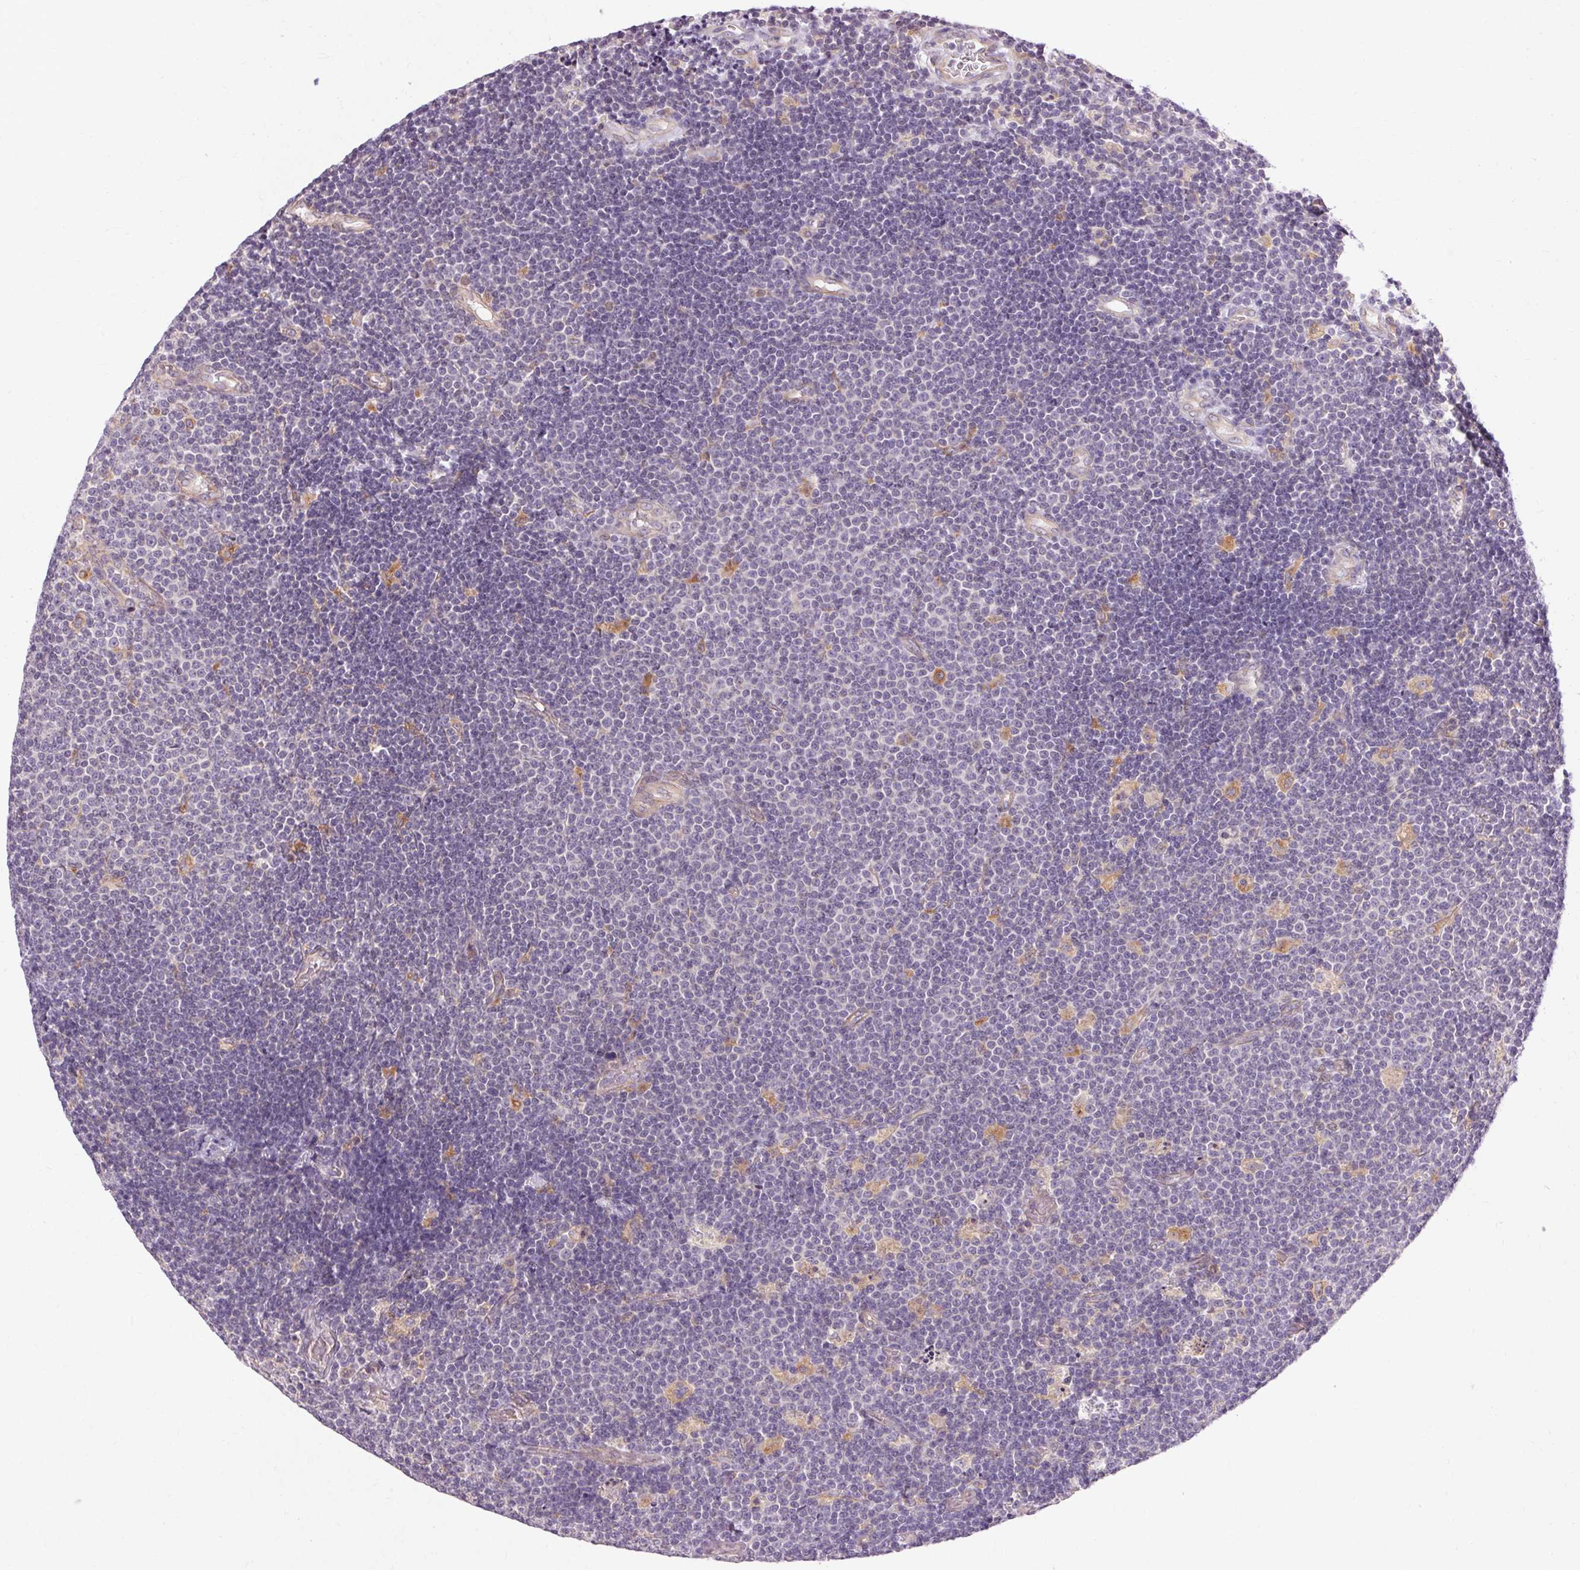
{"staining": {"intensity": "weak", "quantity": "<25%", "location": "cytoplasmic/membranous"}, "tissue": "lymphoma", "cell_type": "Tumor cells", "image_type": "cancer", "snomed": [{"axis": "morphology", "description": "Malignant lymphoma, non-Hodgkin's type, Low grade"}, {"axis": "topography", "description": "Brain"}], "caption": "Immunohistochemistry (IHC) micrograph of human lymphoma stained for a protein (brown), which exhibits no positivity in tumor cells.", "gene": "TM6SF1", "patient": {"sex": "female", "age": 66}}